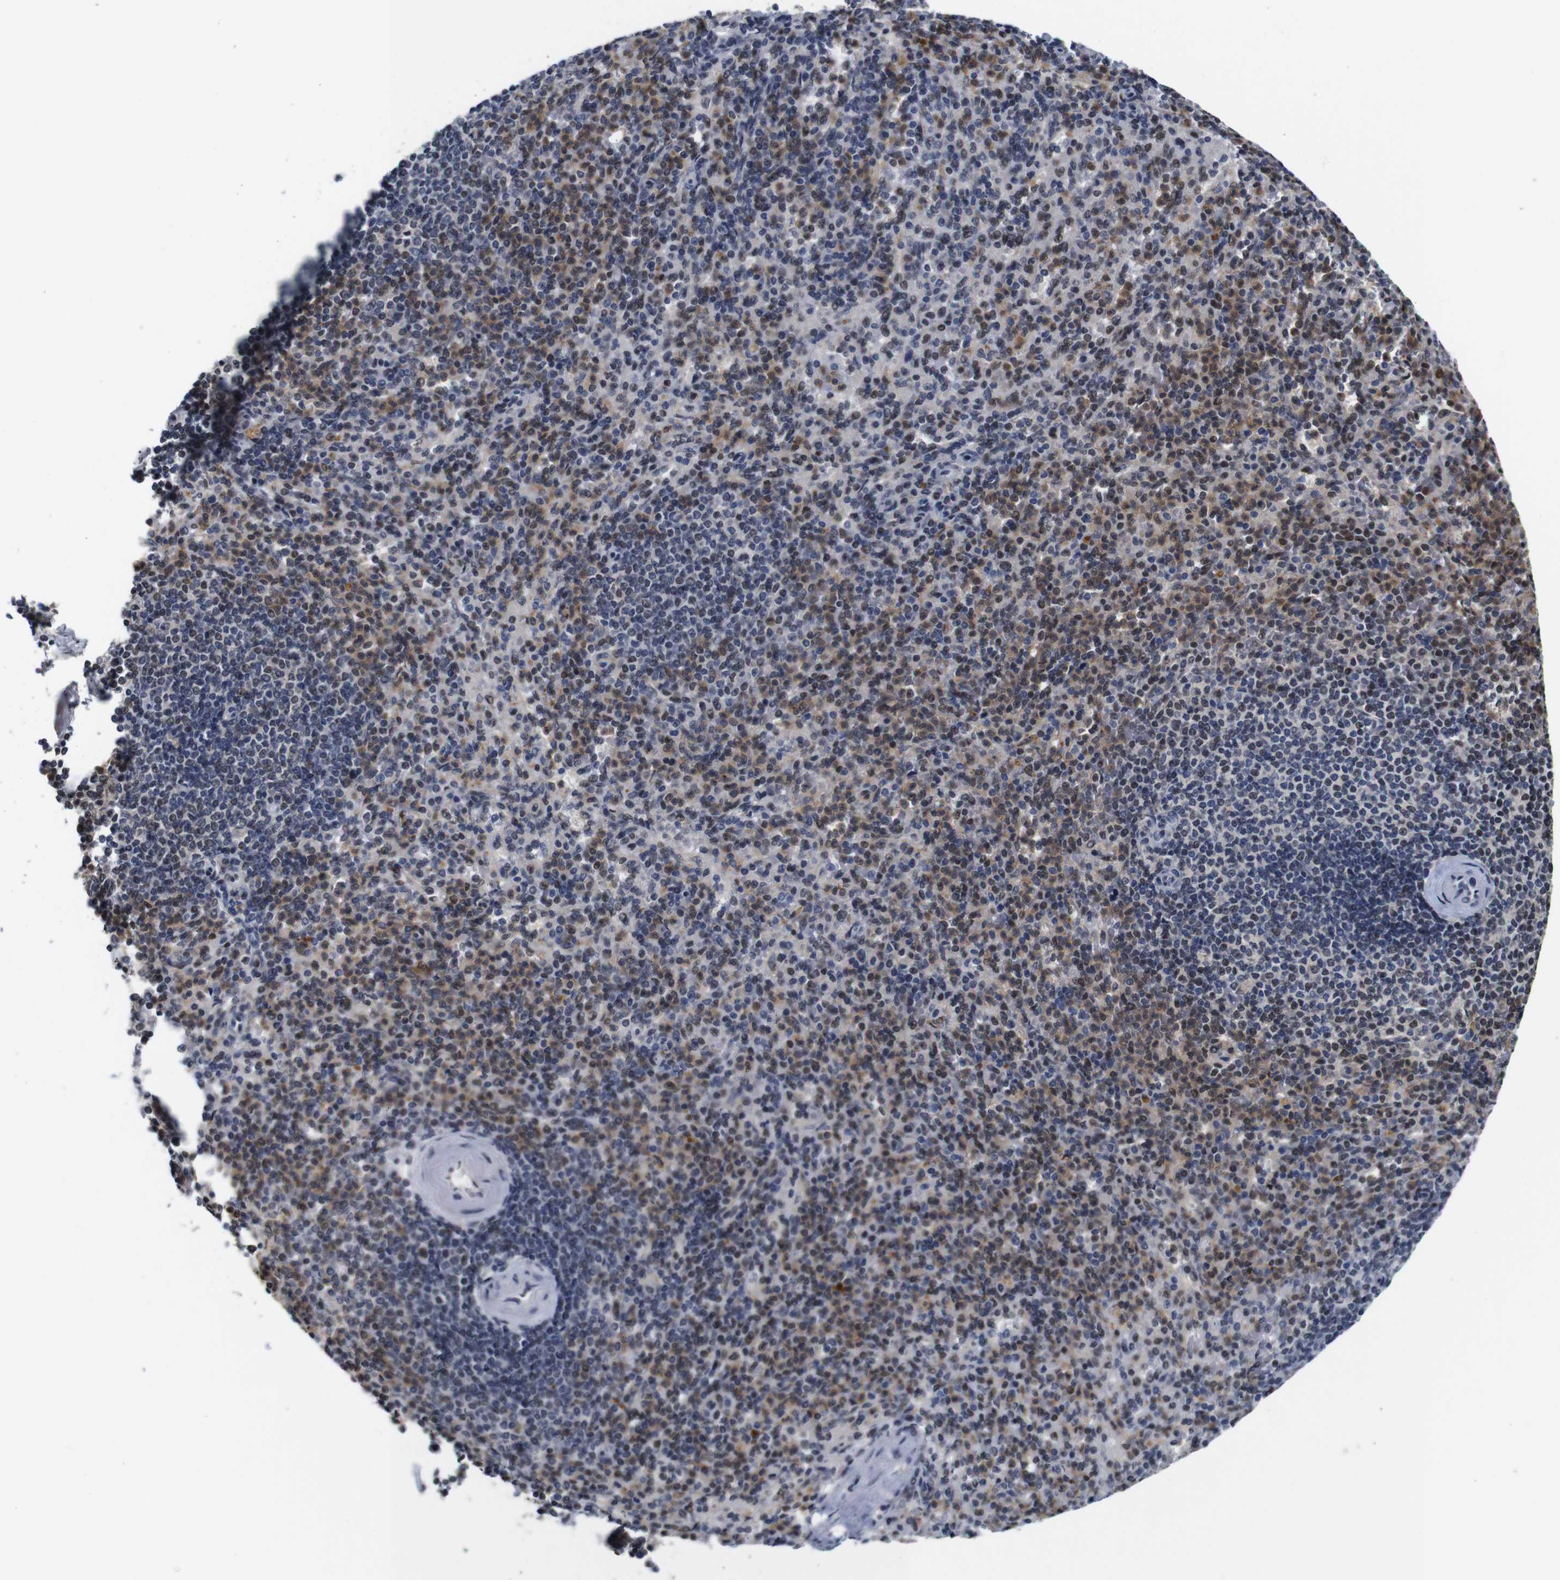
{"staining": {"intensity": "moderate", "quantity": "25%-75%", "location": "cytoplasmic/membranous,nuclear"}, "tissue": "spleen", "cell_type": "Cells in red pulp", "image_type": "normal", "snomed": [{"axis": "morphology", "description": "Normal tissue, NOS"}, {"axis": "topography", "description": "Spleen"}], "caption": "About 25%-75% of cells in red pulp in benign spleen reveal moderate cytoplasmic/membranous,nuclear protein expression as visualized by brown immunohistochemical staining.", "gene": "NTRK3", "patient": {"sex": "female", "age": 74}}